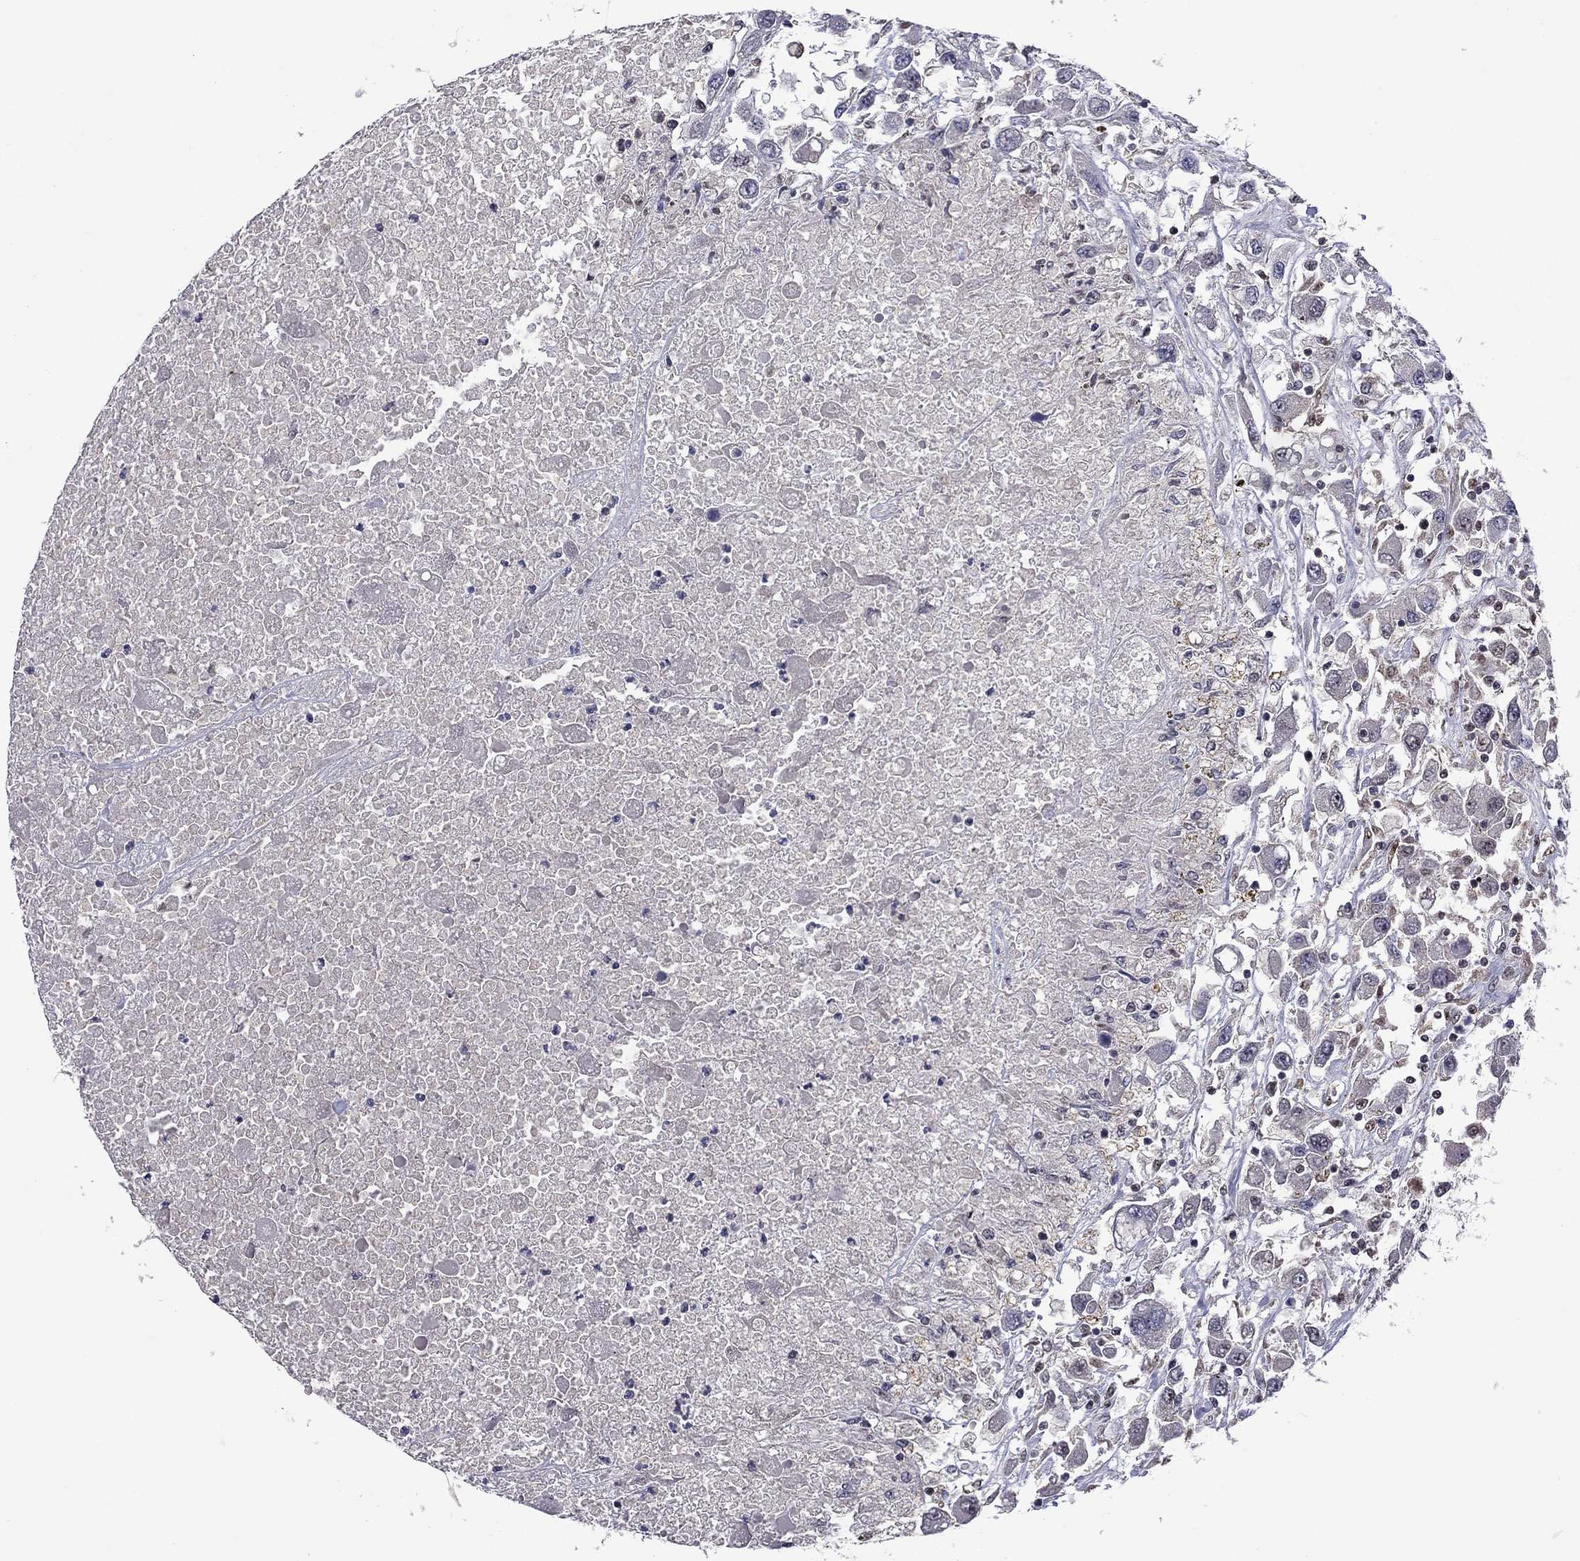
{"staining": {"intensity": "negative", "quantity": "none", "location": "none"}, "tissue": "renal cancer", "cell_type": "Tumor cells", "image_type": "cancer", "snomed": [{"axis": "morphology", "description": "Adenocarcinoma, NOS"}, {"axis": "topography", "description": "Kidney"}], "caption": "Immunohistochemistry (IHC) photomicrograph of human adenocarcinoma (renal) stained for a protein (brown), which shows no positivity in tumor cells.", "gene": "SPOUT1", "patient": {"sex": "female", "age": 67}}